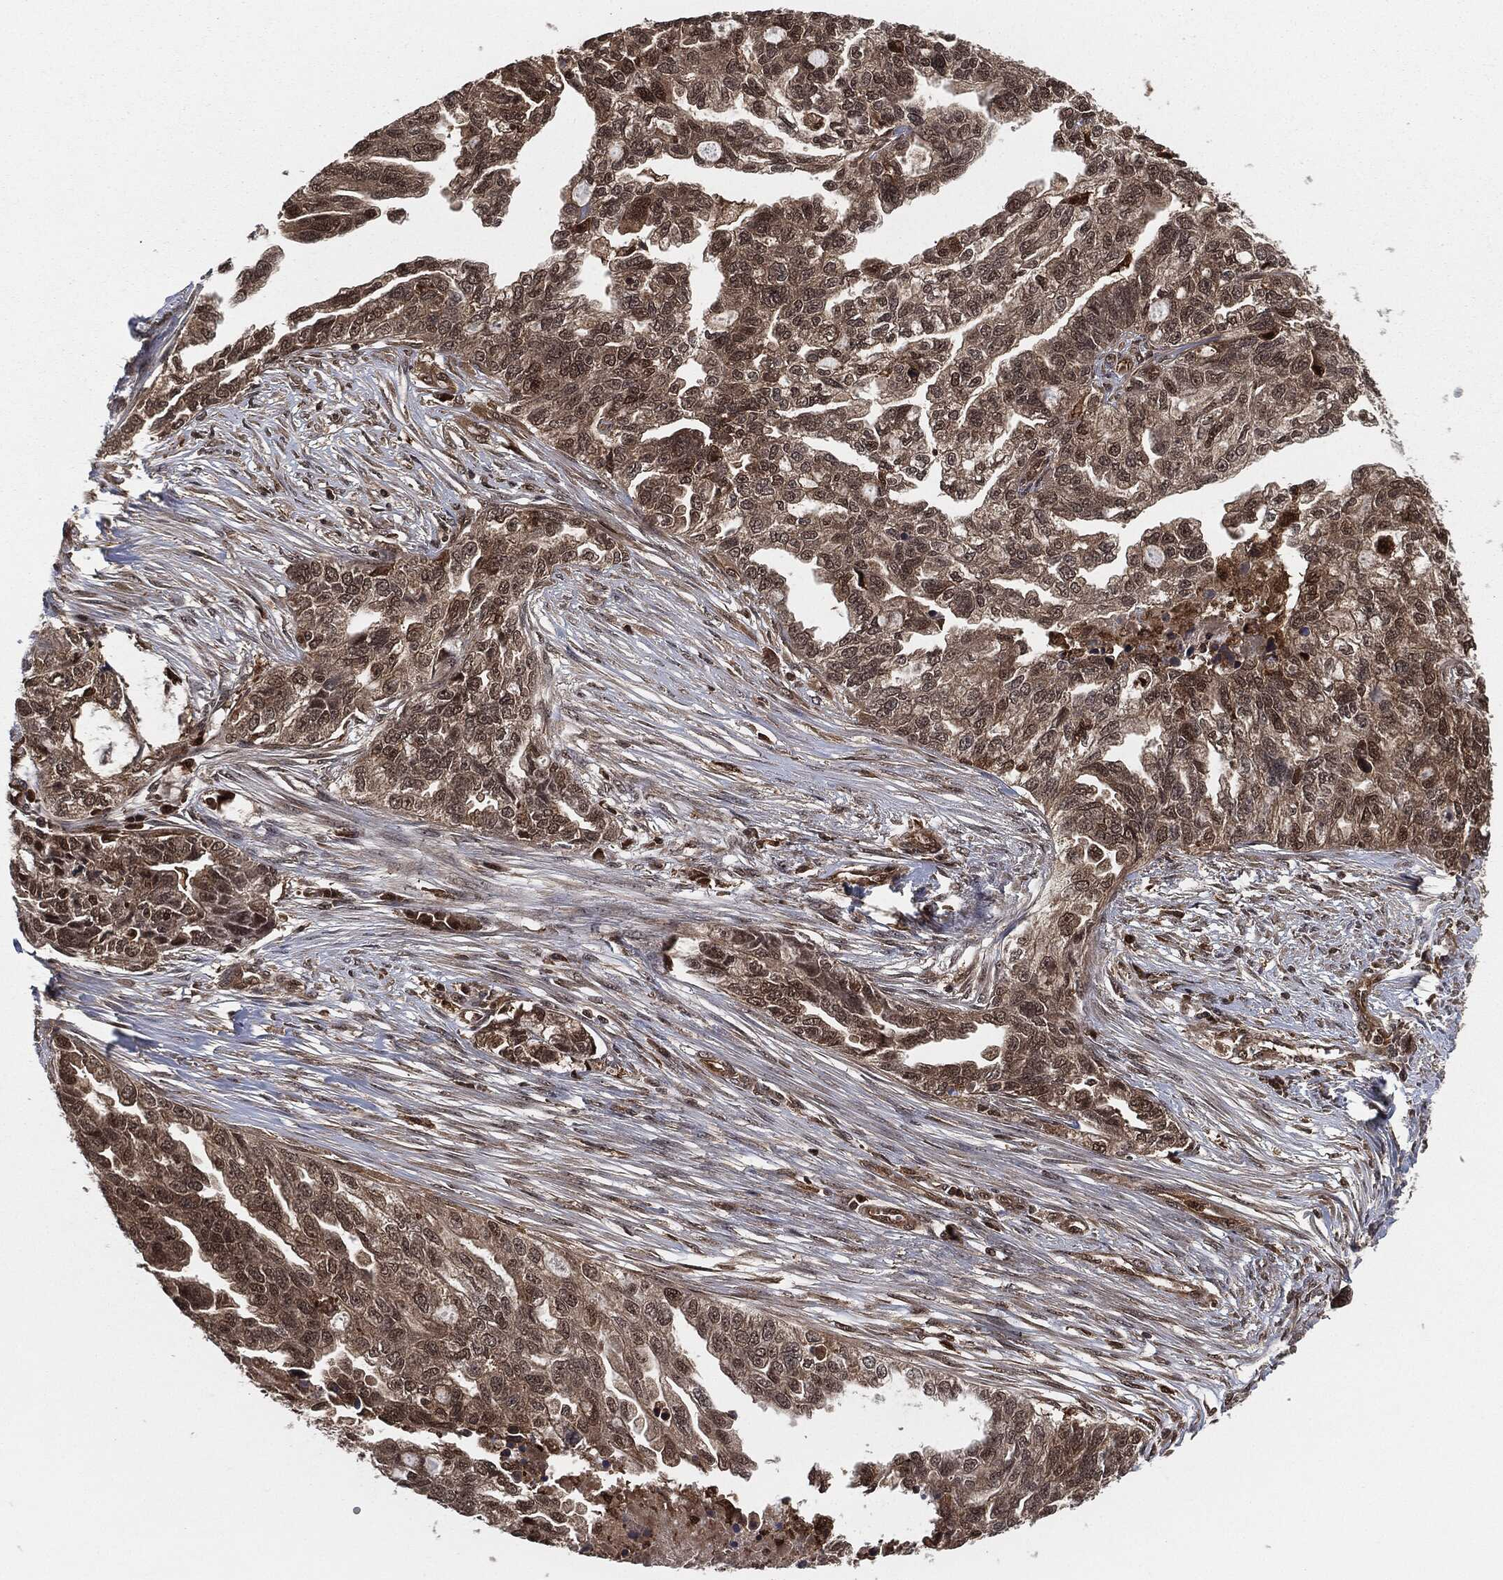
{"staining": {"intensity": "negative", "quantity": "none", "location": "none"}, "tissue": "ovarian cancer", "cell_type": "Tumor cells", "image_type": "cancer", "snomed": [{"axis": "morphology", "description": "Cystadenocarcinoma, serous, NOS"}, {"axis": "topography", "description": "Ovary"}], "caption": "This is an immunohistochemistry (IHC) histopathology image of serous cystadenocarcinoma (ovarian). There is no positivity in tumor cells.", "gene": "CAPRIN2", "patient": {"sex": "female", "age": 51}}